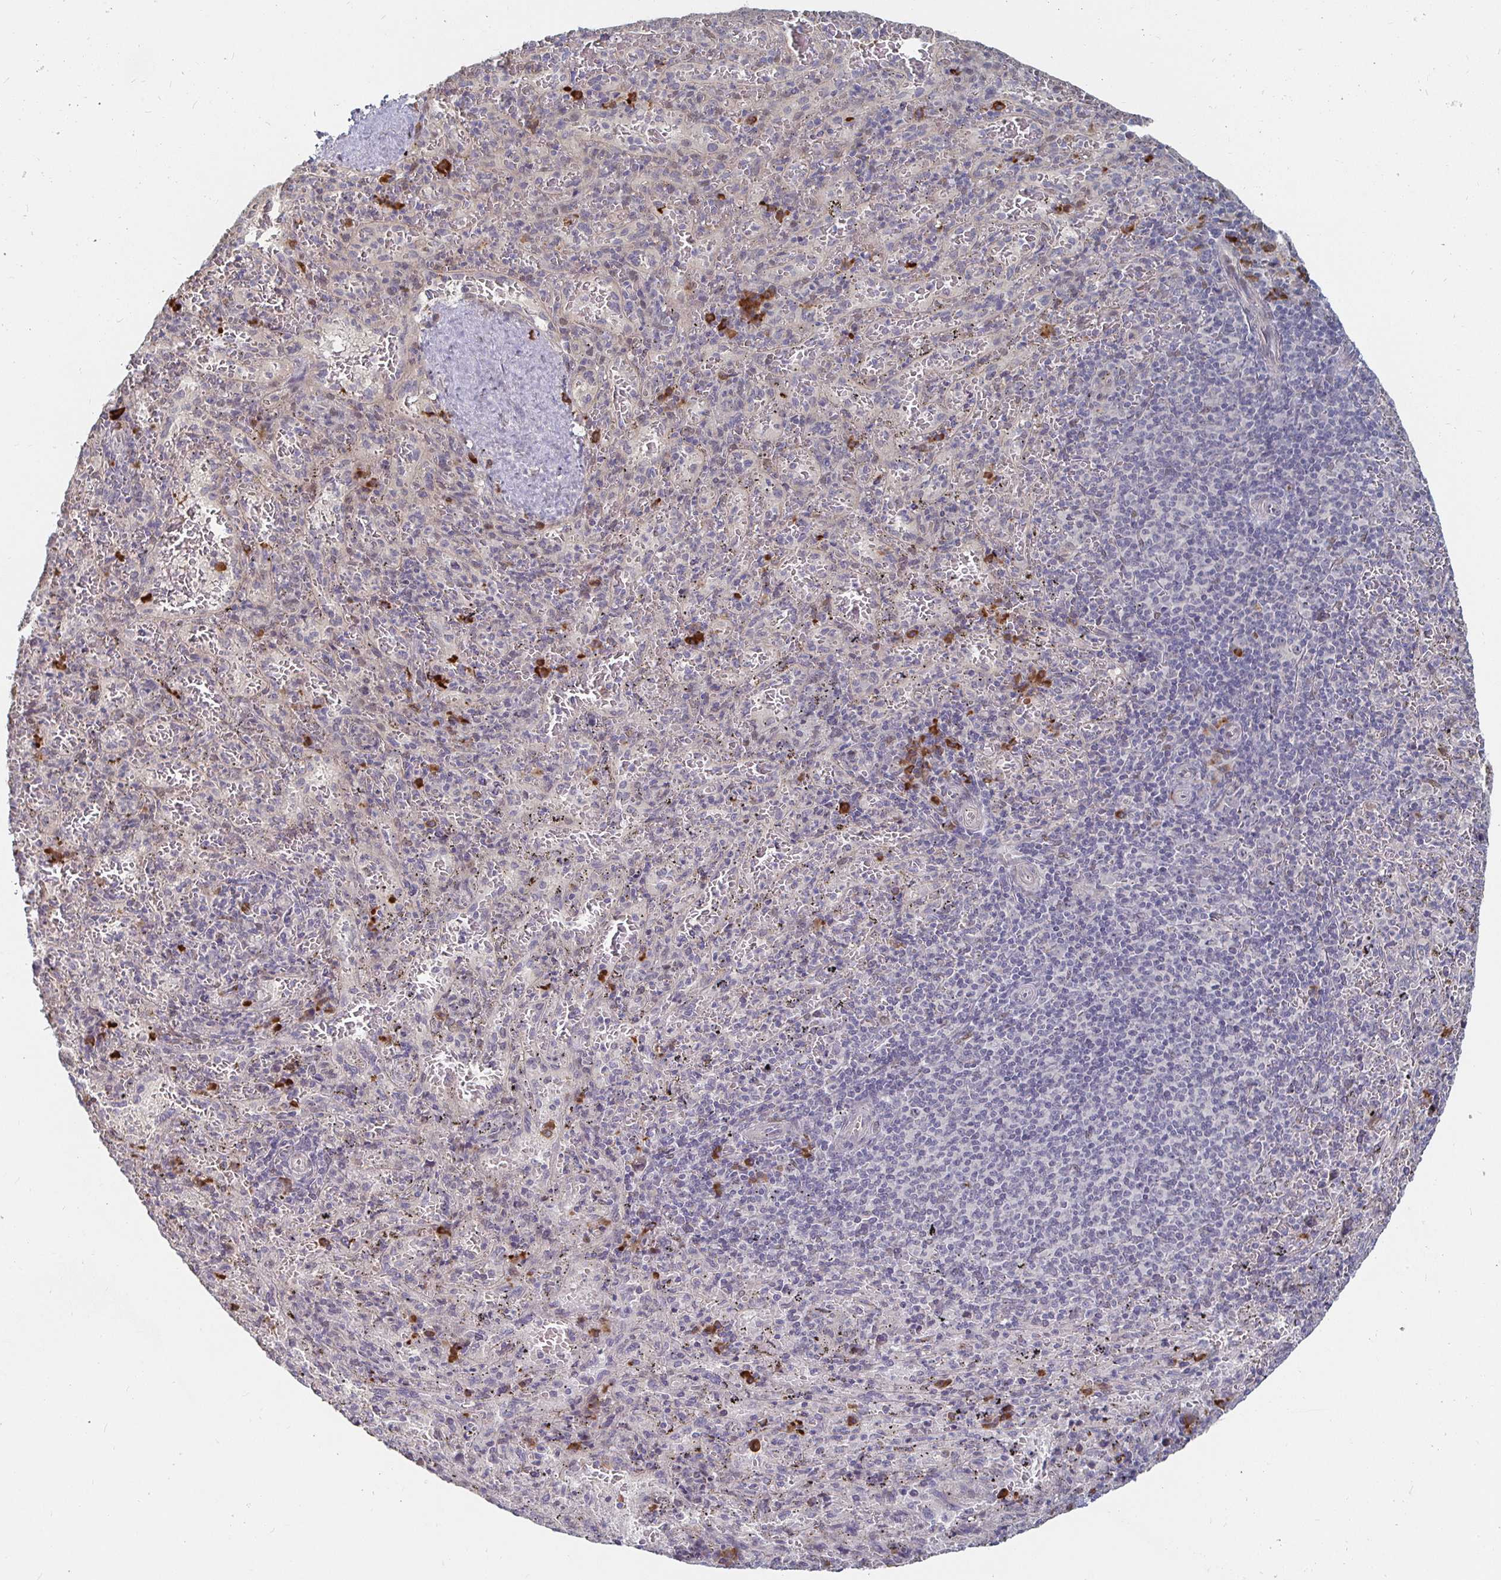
{"staining": {"intensity": "negative", "quantity": "none", "location": "none"}, "tissue": "spleen", "cell_type": "Cells in red pulp", "image_type": "normal", "snomed": [{"axis": "morphology", "description": "Normal tissue, NOS"}, {"axis": "topography", "description": "Spleen"}], "caption": "This is an IHC micrograph of benign spleen. There is no positivity in cells in red pulp.", "gene": "MEIS1", "patient": {"sex": "male", "age": 57}}